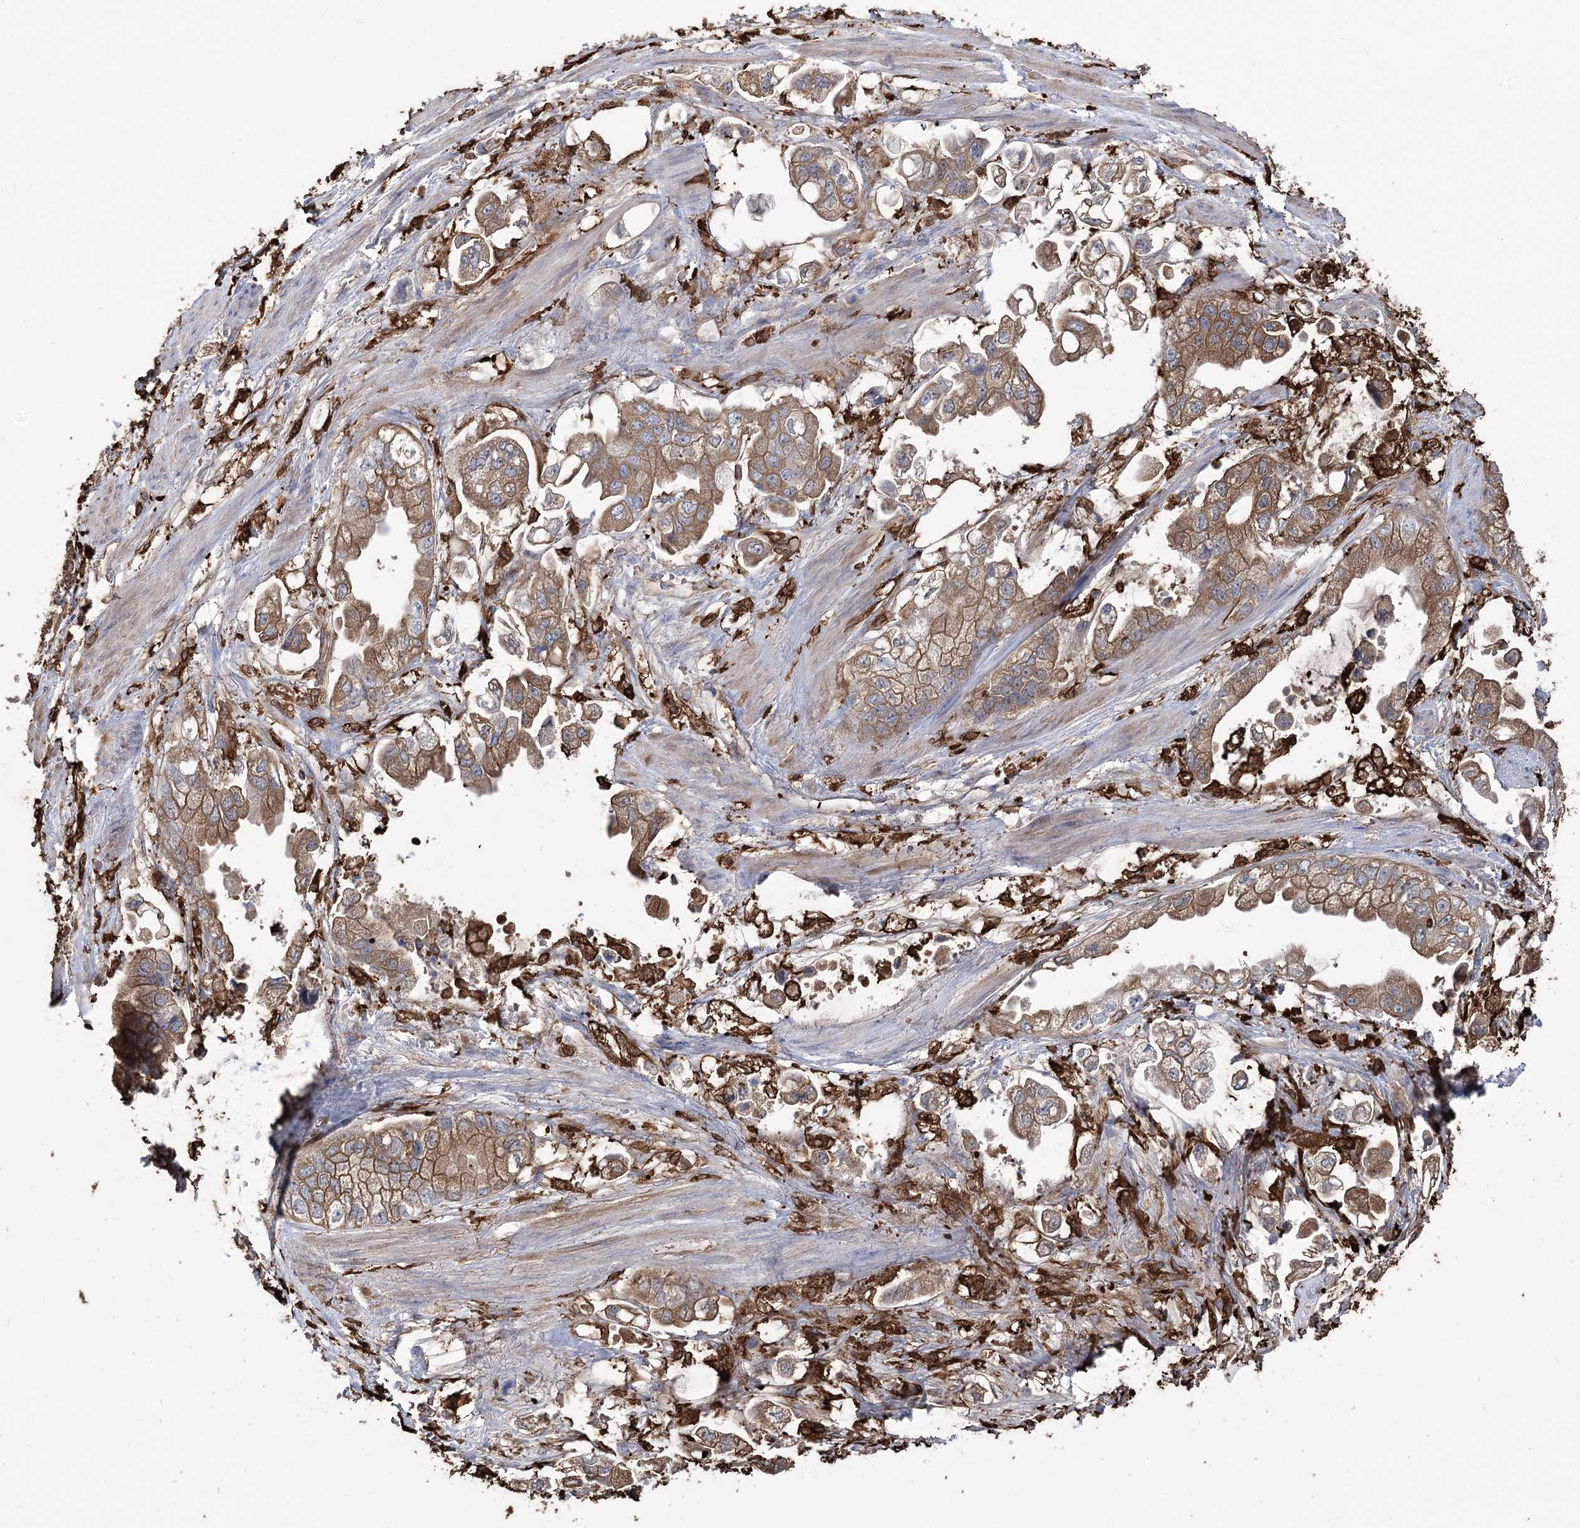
{"staining": {"intensity": "moderate", "quantity": ">75%", "location": "cytoplasmic/membranous"}, "tissue": "stomach cancer", "cell_type": "Tumor cells", "image_type": "cancer", "snomed": [{"axis": "morphology", "description": "Adenocarcinoma, NOS"}, {"axis": "topography", "description": "Stomach"}], "caption": "An image of stomach adenocarcinoma stained for a protein exhibits moderate cytoplasmic/membranous brown staining in tumor cells.", "gene": "ZNF622", "patient": {"sex": "male", "age": 62}}